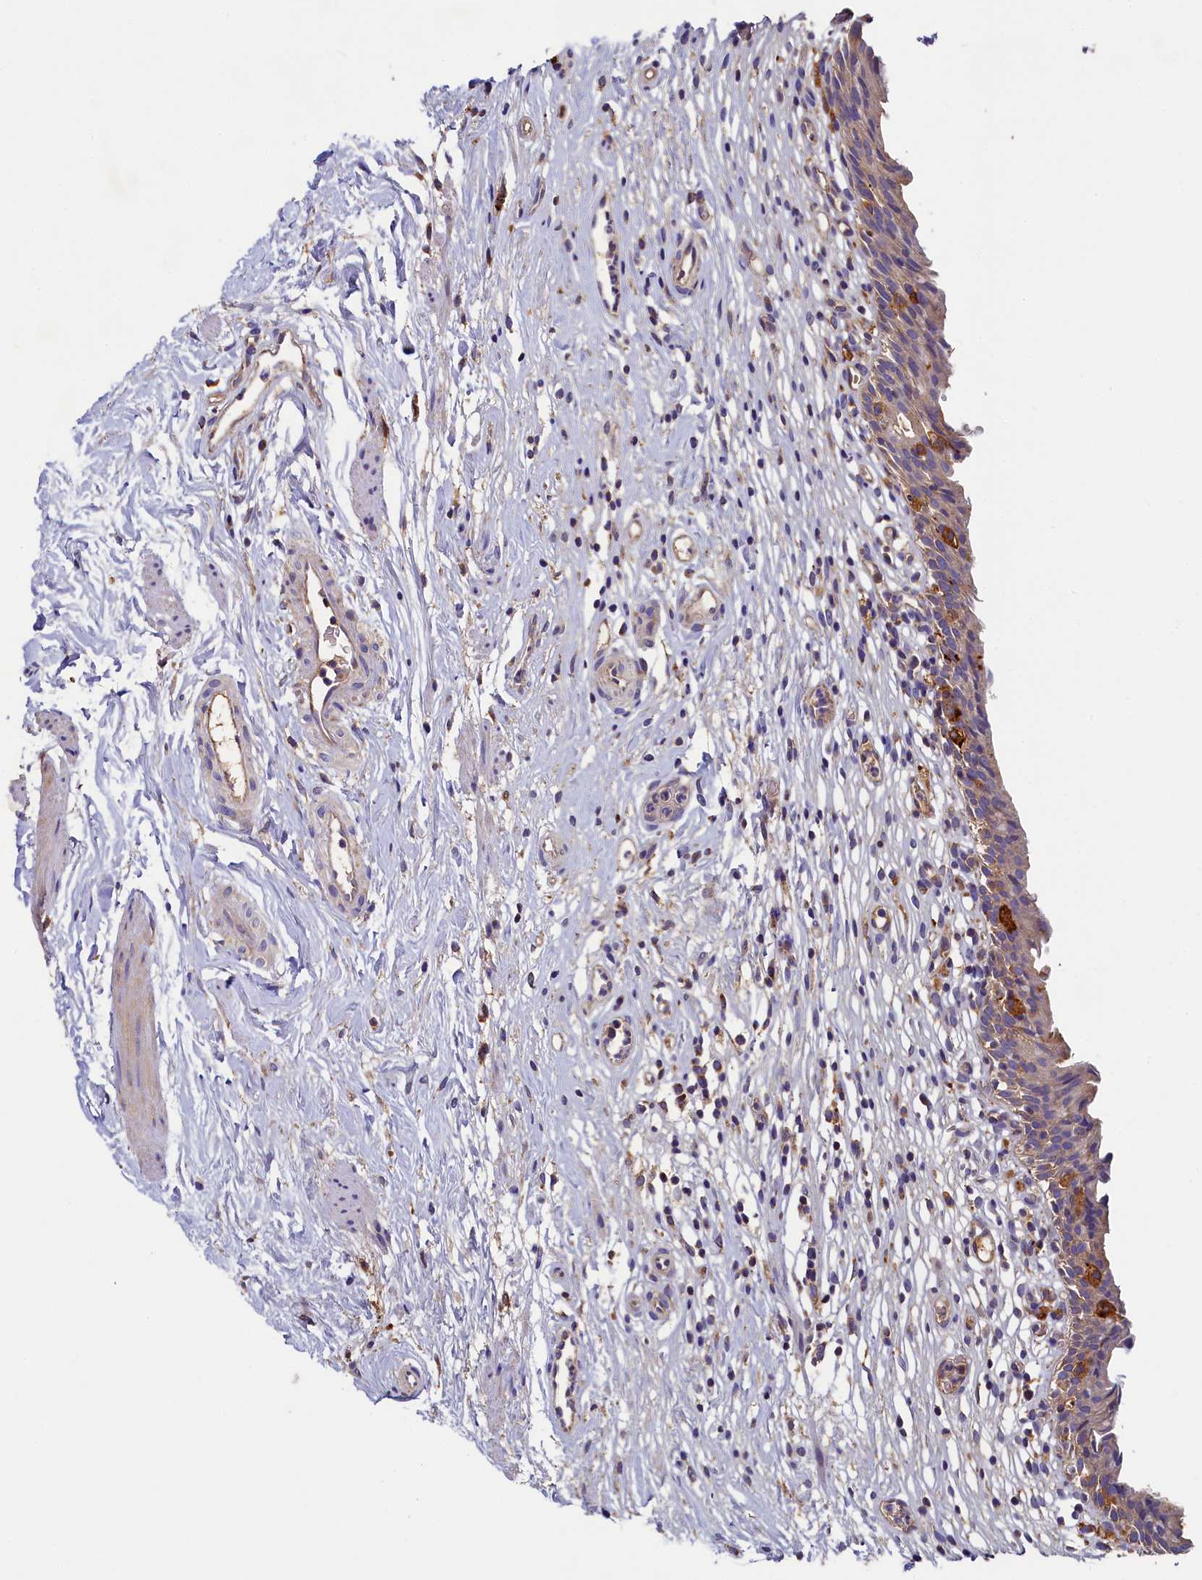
{"staining": {"intensity": "moderate", "quantity": ">75%", "location": "cytoplasmic/membranous"}, "tissue": "urinary bladder", "cell_type": "Urothelial cells", "image_type": "normal", "snomed": [{"axis": "morphology", "description": "Normal tissue, NOS"}, {"axis": "morphology", "description": "Inflammation, NOS"}, {"axis": "topography", "description": "Urinary bladder"}], "caption": "There is medium levels of moderate cytoplasmic/membranous staining in urothelial cells of unremarkable urinary bladder, as demonstrated by immunohistochemical staining (brown color).", "gene": "SEC31B", "patient": {"sex": "male", "age": 63}}